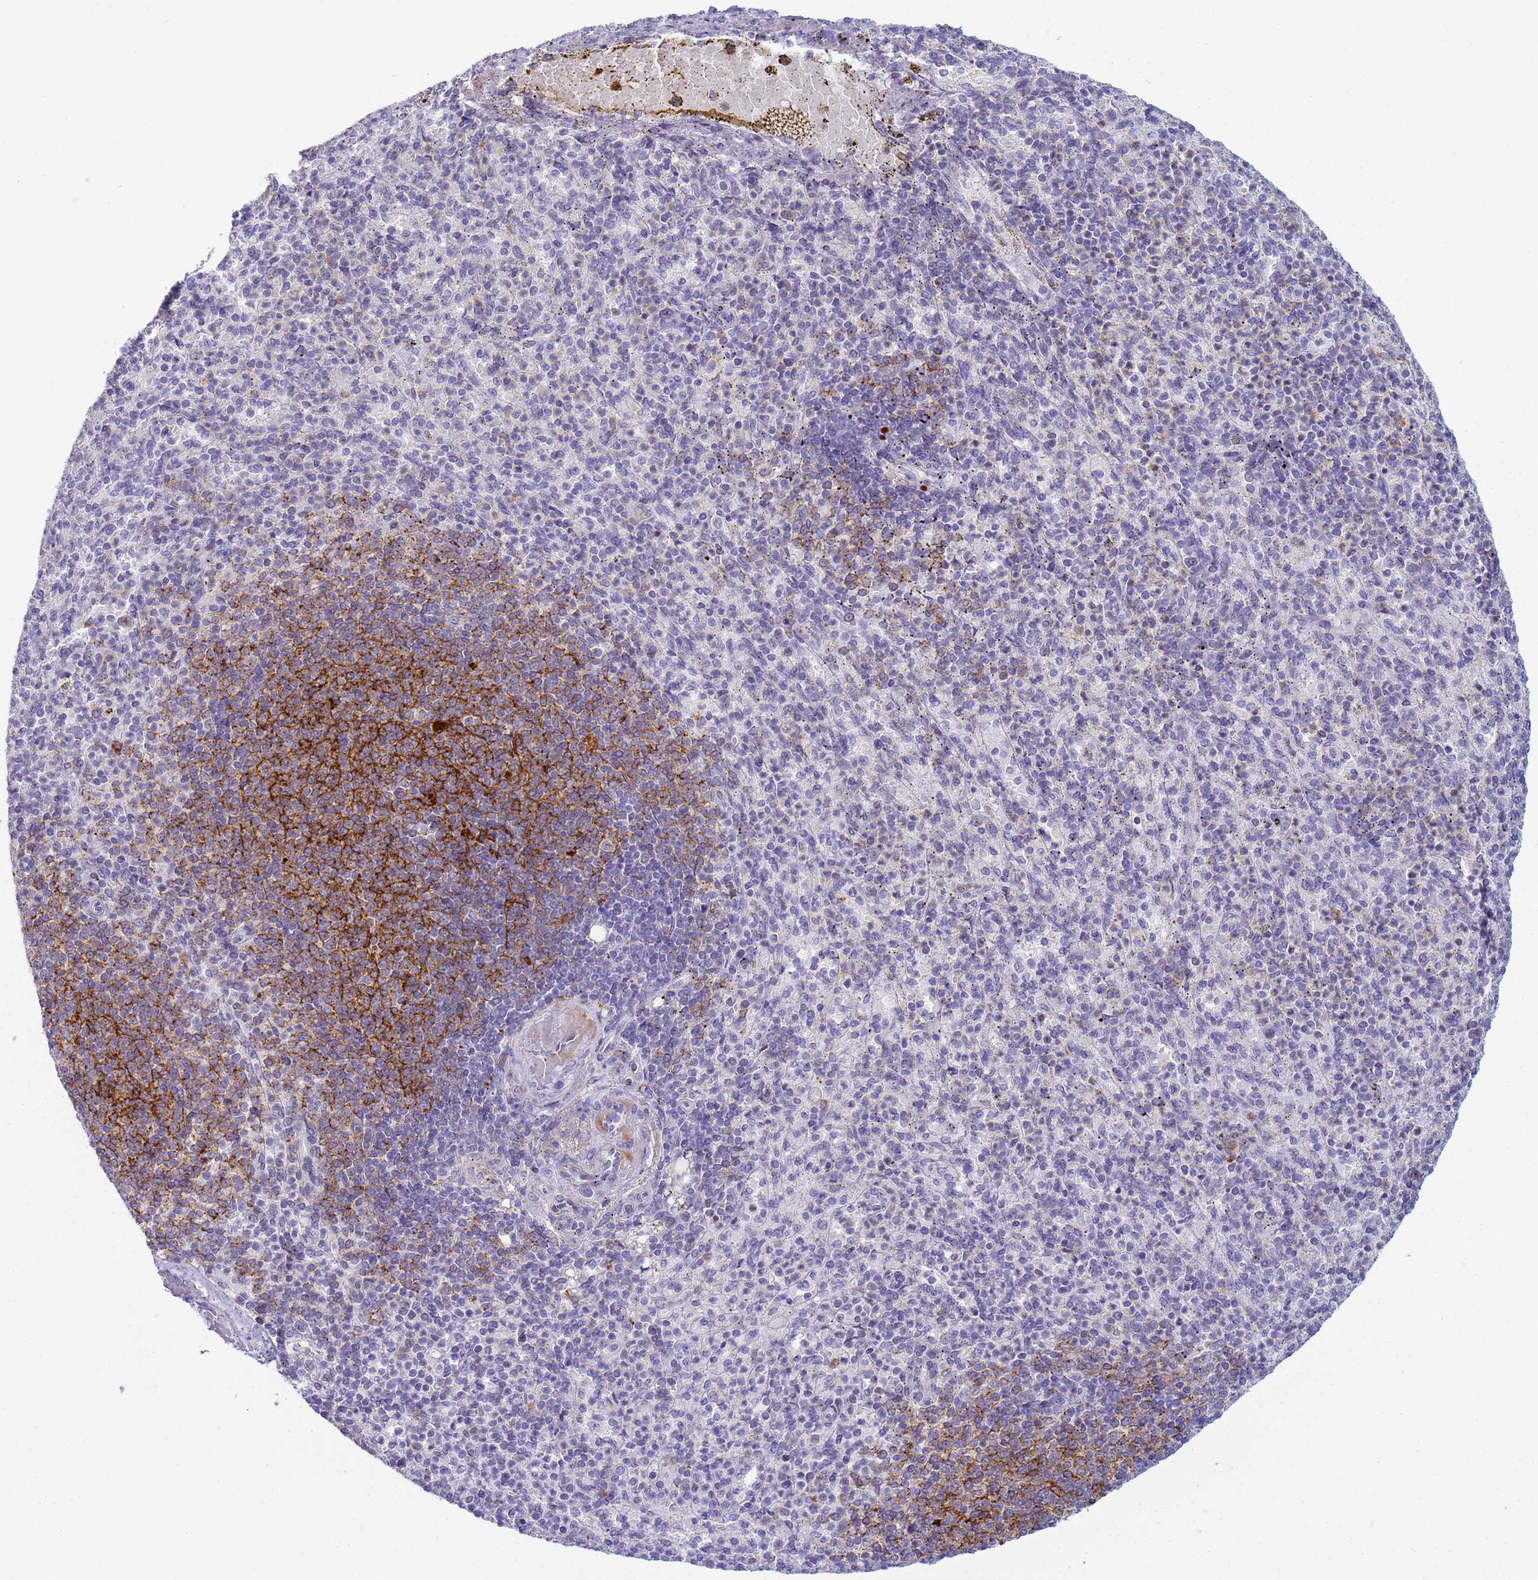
{"staining": {"intensity": "negative", "quantity": "none", "location": "none"}, "tissue": "spleen", "cell_type": "Cells in red pulp", "image_type": "normal", "snomed": [{"axis": "morphology", "description": "Normal tissue, NOS"}, {"axis": "topography", "description": "Spleen"}], "caption": "A high-resolution photomicrograph shows IHC staining of benign spleen, which shows no significant expression in cells in red pulp.", "gene": "CR1", "patient": {"sex": "female", "age": 74}}